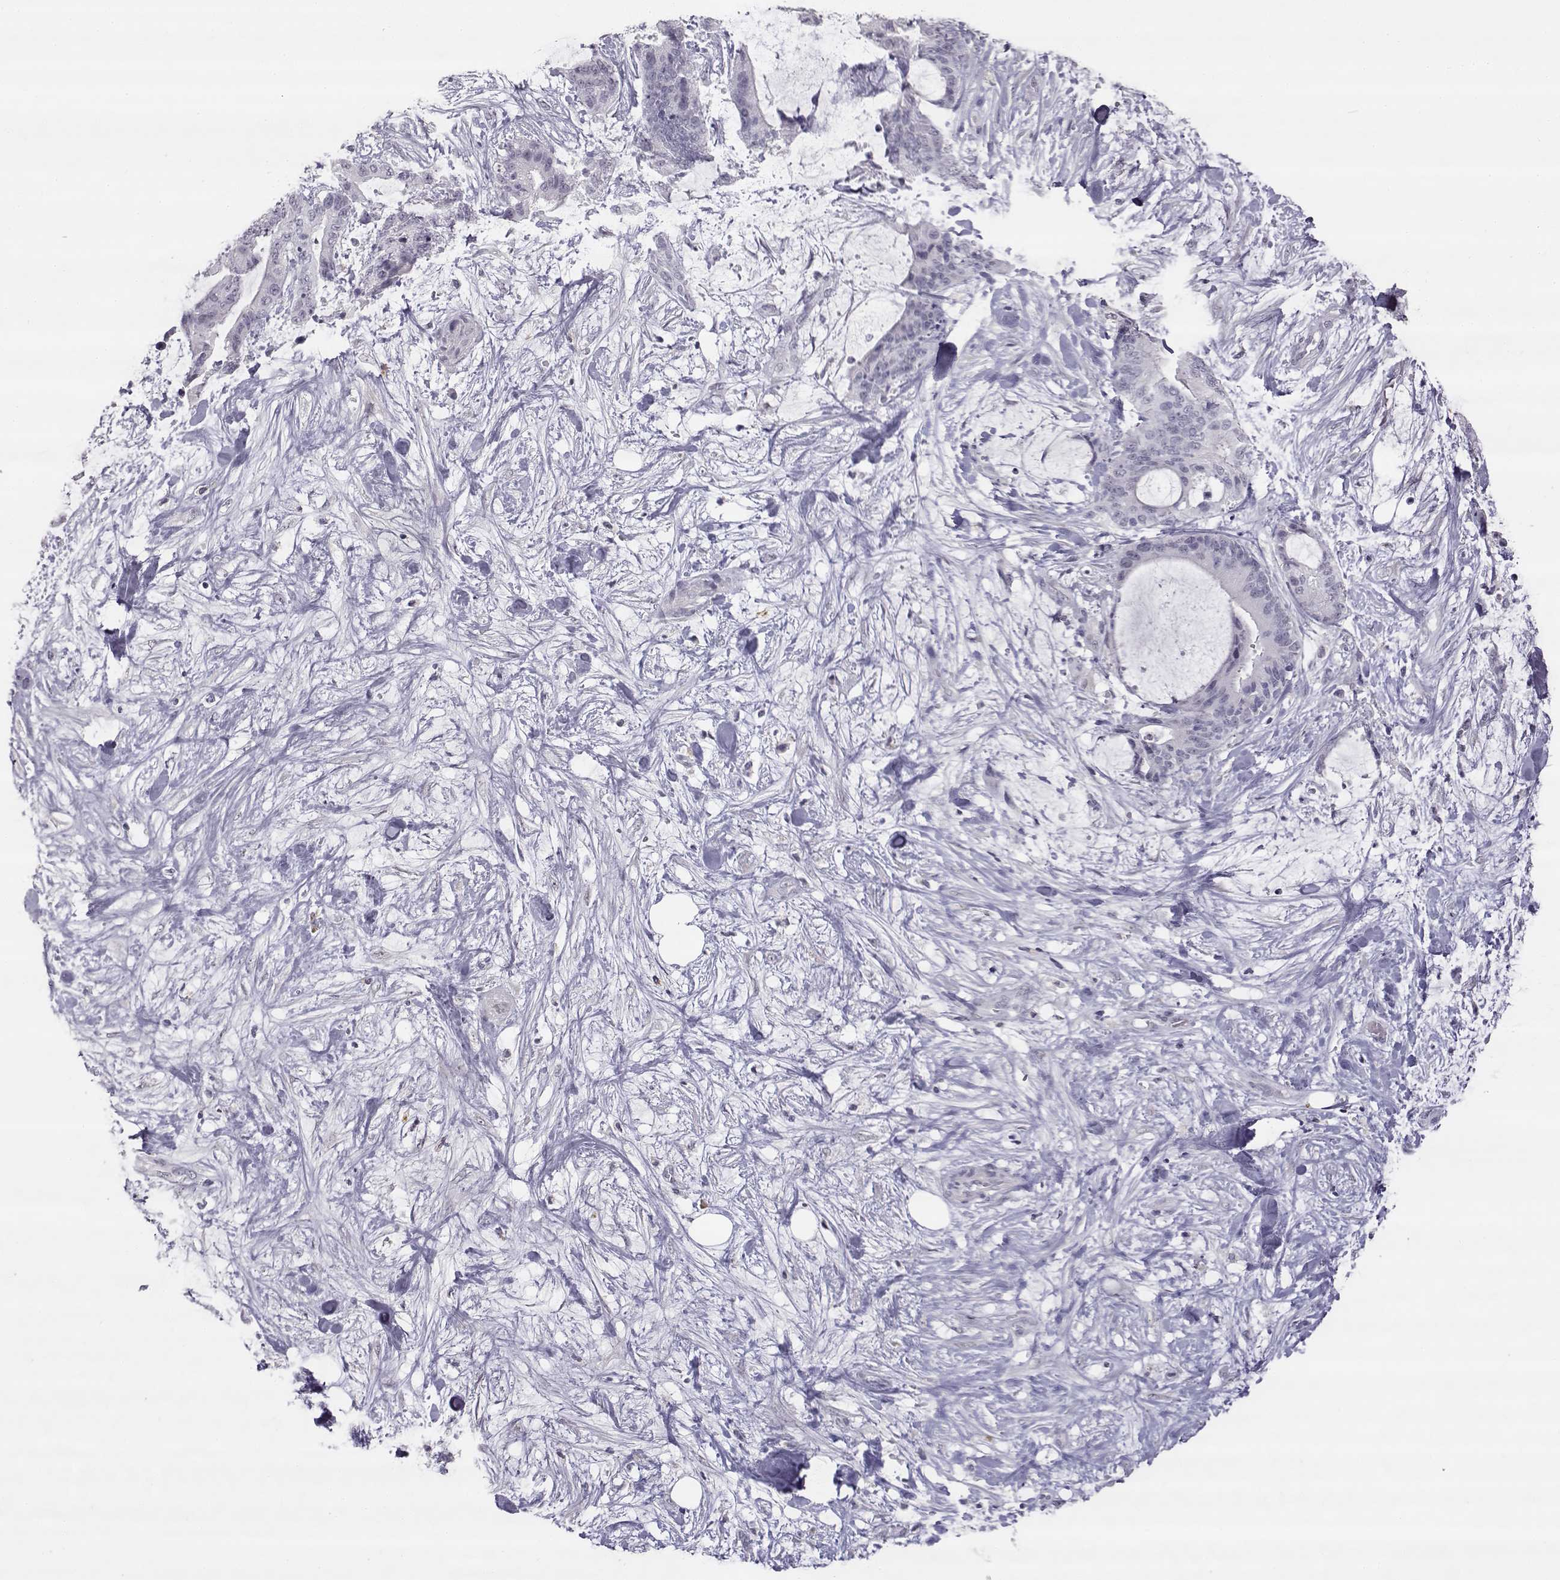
{"staining": {"intensity": "negative", "quantity": "none", "location": "none"}, "tissue": "liver cancer", "cell_type": "Tumor cells", "image_type": "cancer", "snomed": [{"axis": "morphology", "description": "Cholangiocarcinoma"}, {"axis": "topography", "description": "Liver"}], "caption": "High magnification brightfield microscopy of liver cancer (cholangiocarcinoma) stained with DAB (3,3'-diaminobenzidine) (brown) and counterstained with hematoxylin (blue): tumor cells show no significant positivity.", "gene": "VGF", "patient": {"sex": "female", "age": 73}}